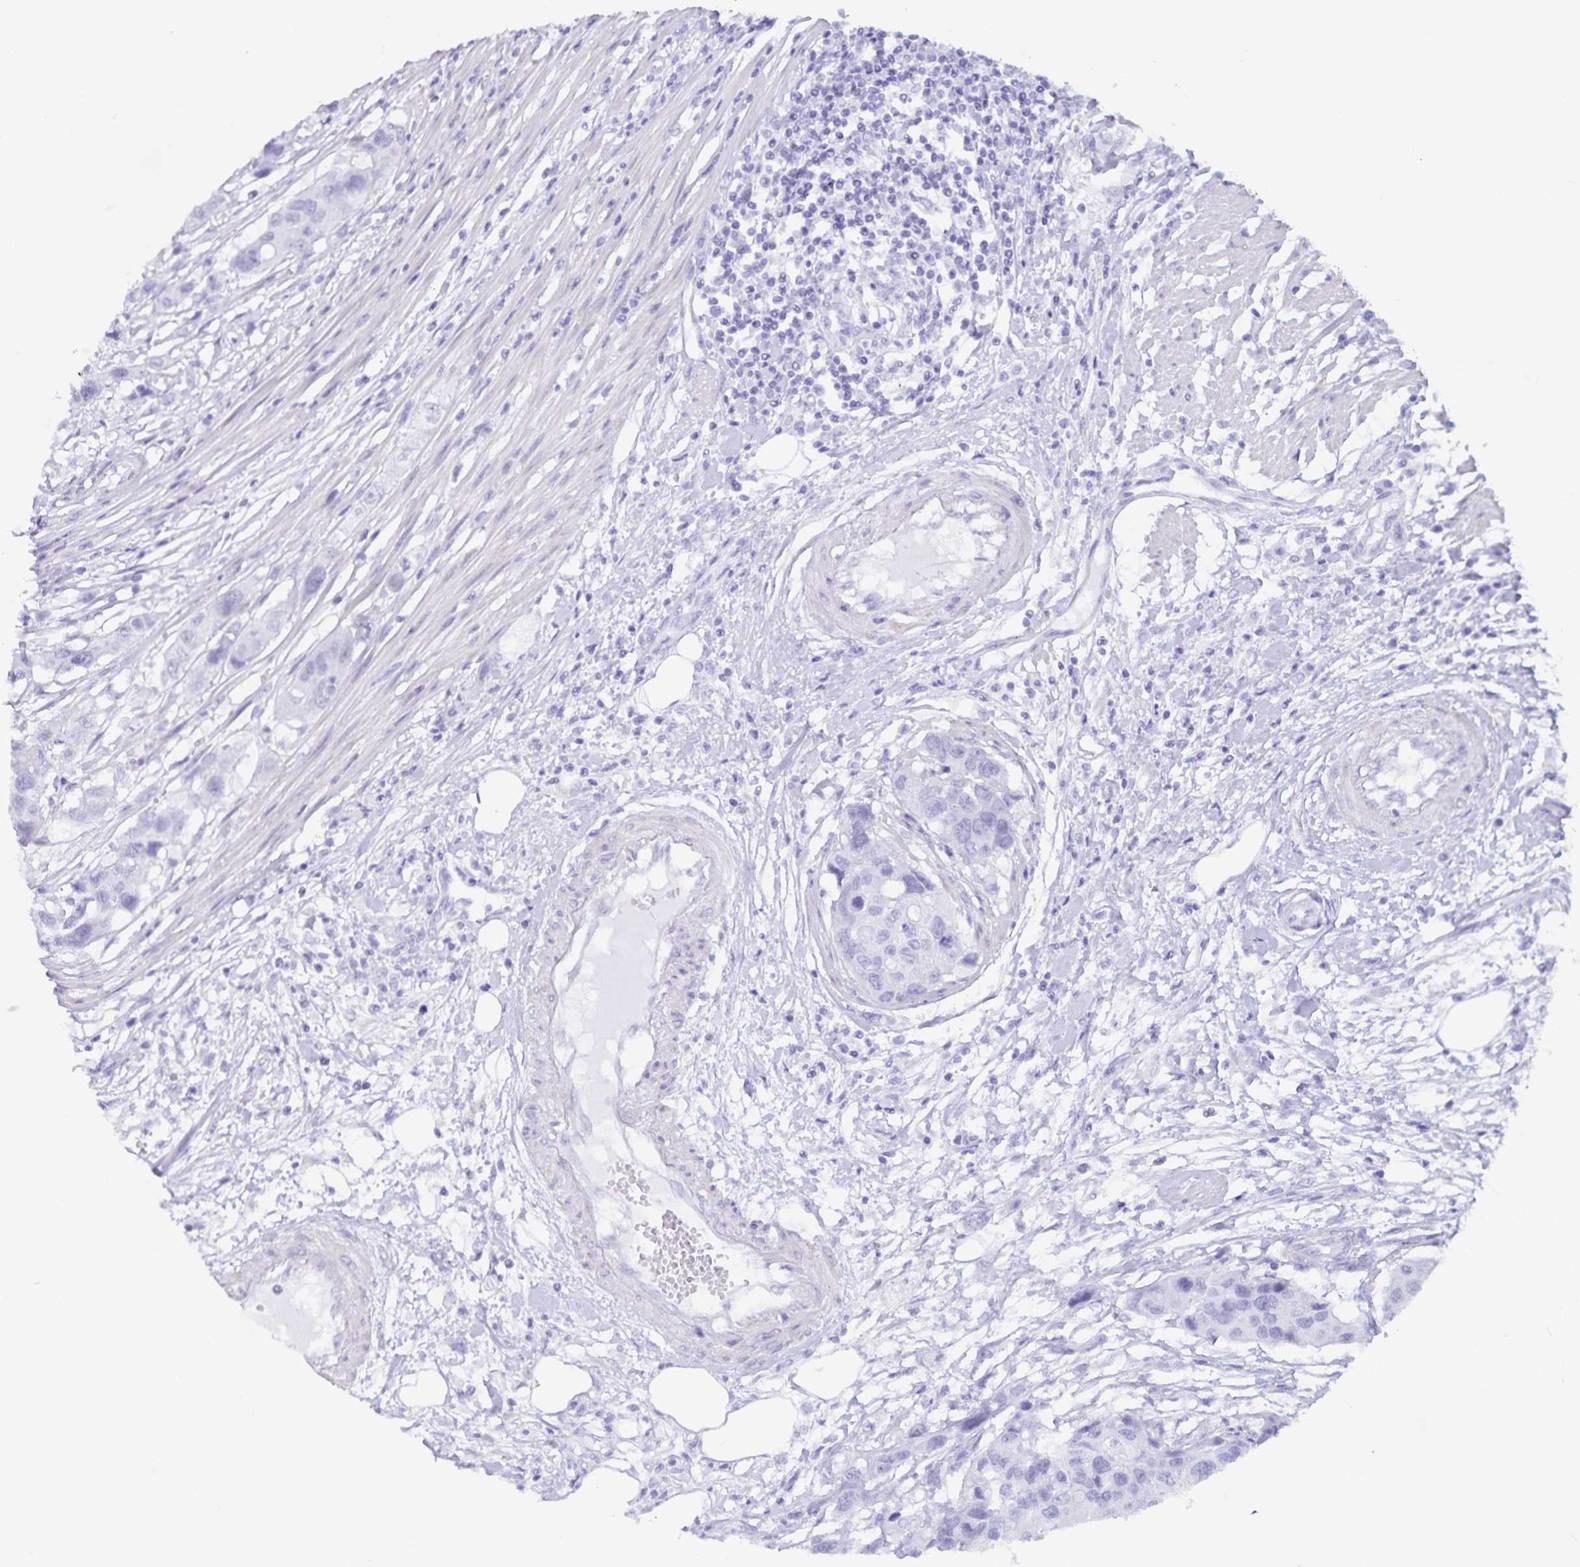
{"staining": {"intensity": "negative", "quantity": "none", "location": "none"}, "tissue": "colorectal cancer", "cell_type": "Tumor cells", "image_type": "cancer", "snomed": [{"axis": "morphology", "description": "Adenocarcinoma, NOS"}, {"axis": "topography", "description": "Colon"}], "caption": "IHC histopathology image of colorectal cancer (adenocarcinoma) stained for a protein (brown), which demonstrates no expression in tumor cells.", "gene": "GPR137", "patient": {"sex": "male", "age": 77}}